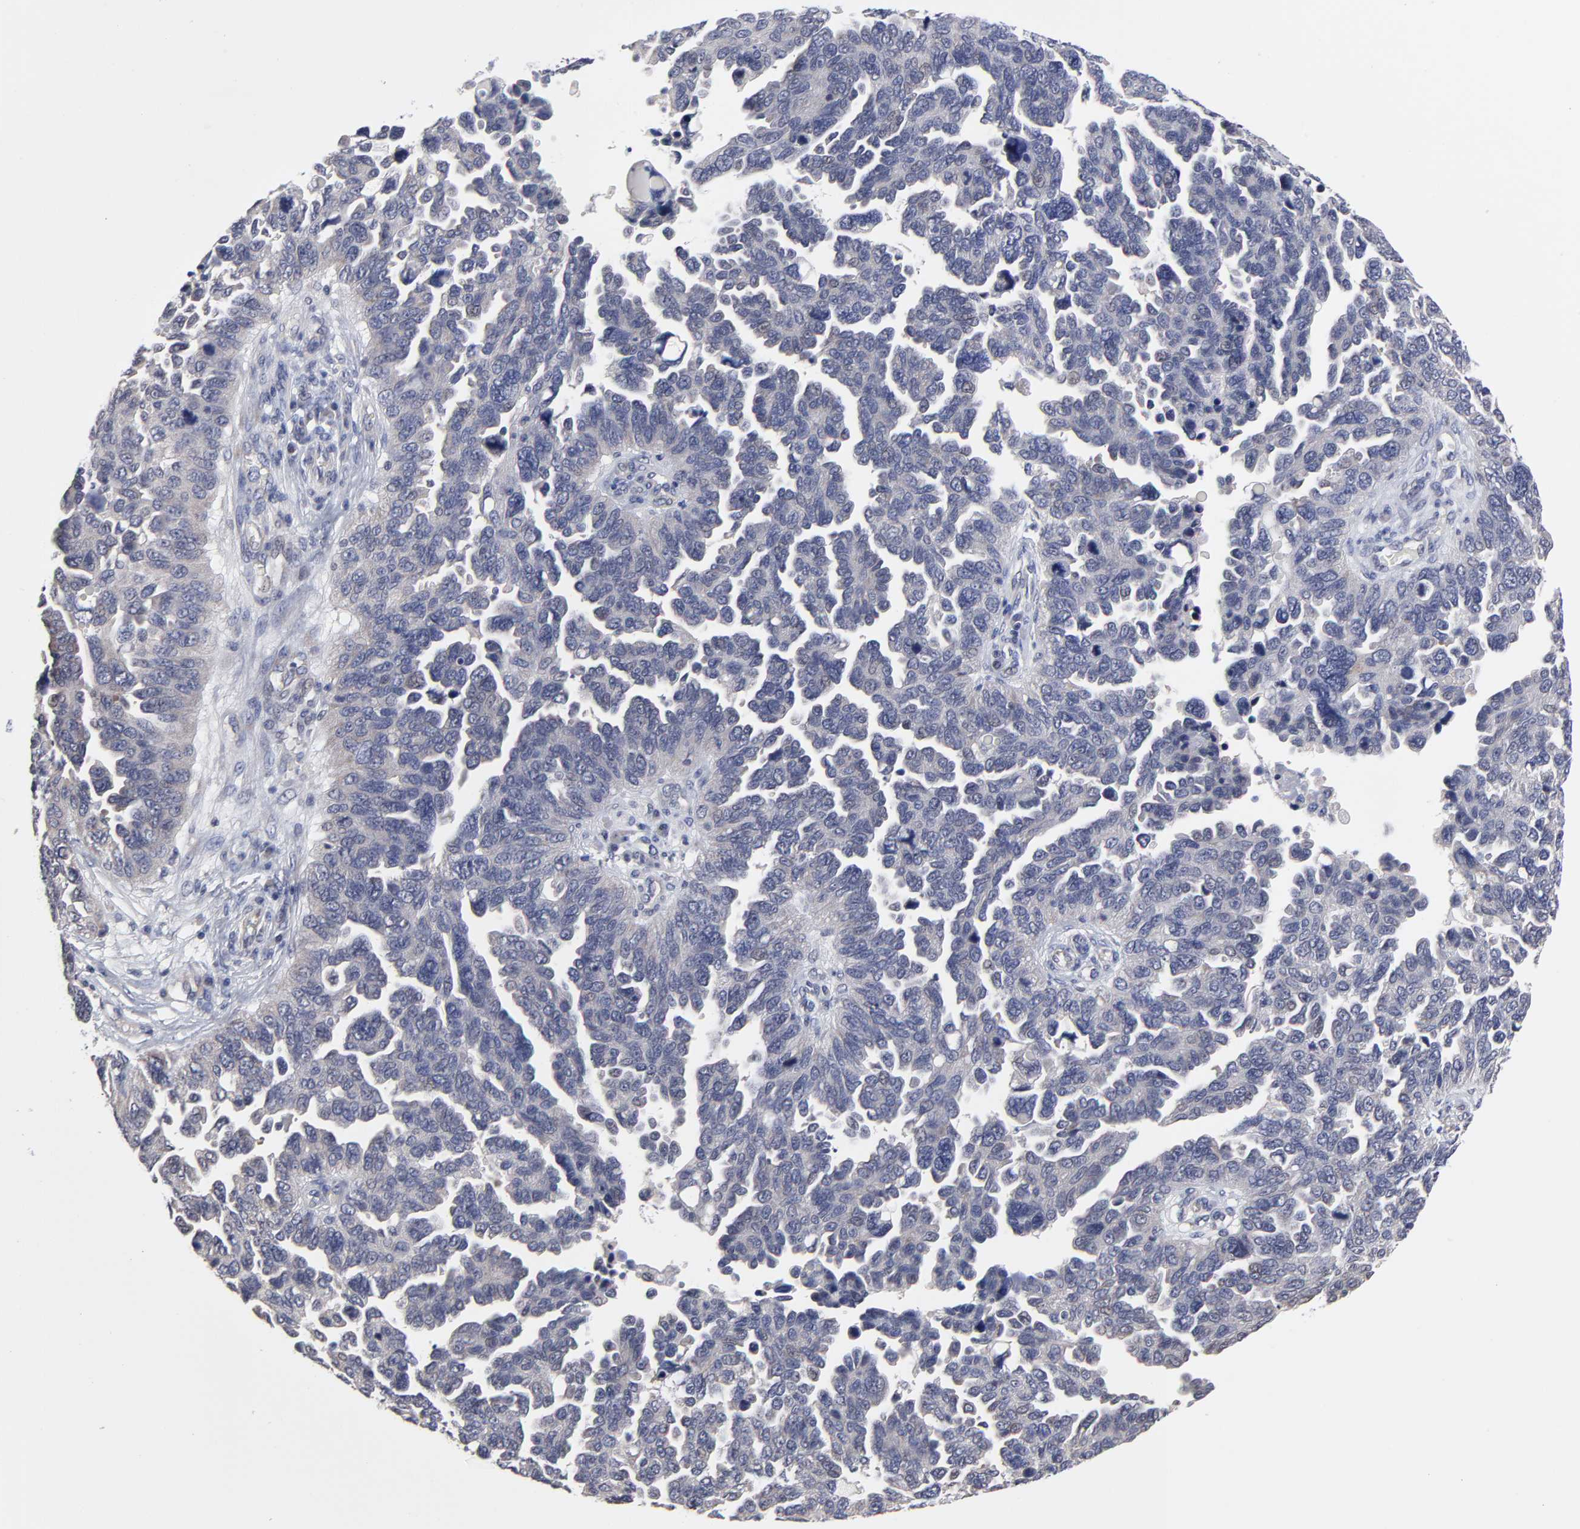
{"staining": {"intensity": "weak", "quantity": "<25%", "location": "cytoplasmic/membranous"}, "tissue": "ovarian cancer", "cell_type": "Tumor cells", "image_type": "cancer", "snomed": [{"axis": "morphology", "description": "Cystadenocarcinoma, serous, NOS"}, {"axis": "topography", "description": "Ovary"}], "caption": "Tumor cells are negative for protein expression in human serous cystadenocarcinoma (ovarian).", "gene": "ZNF157", "patient": {"sex": "female", "age": 64}}